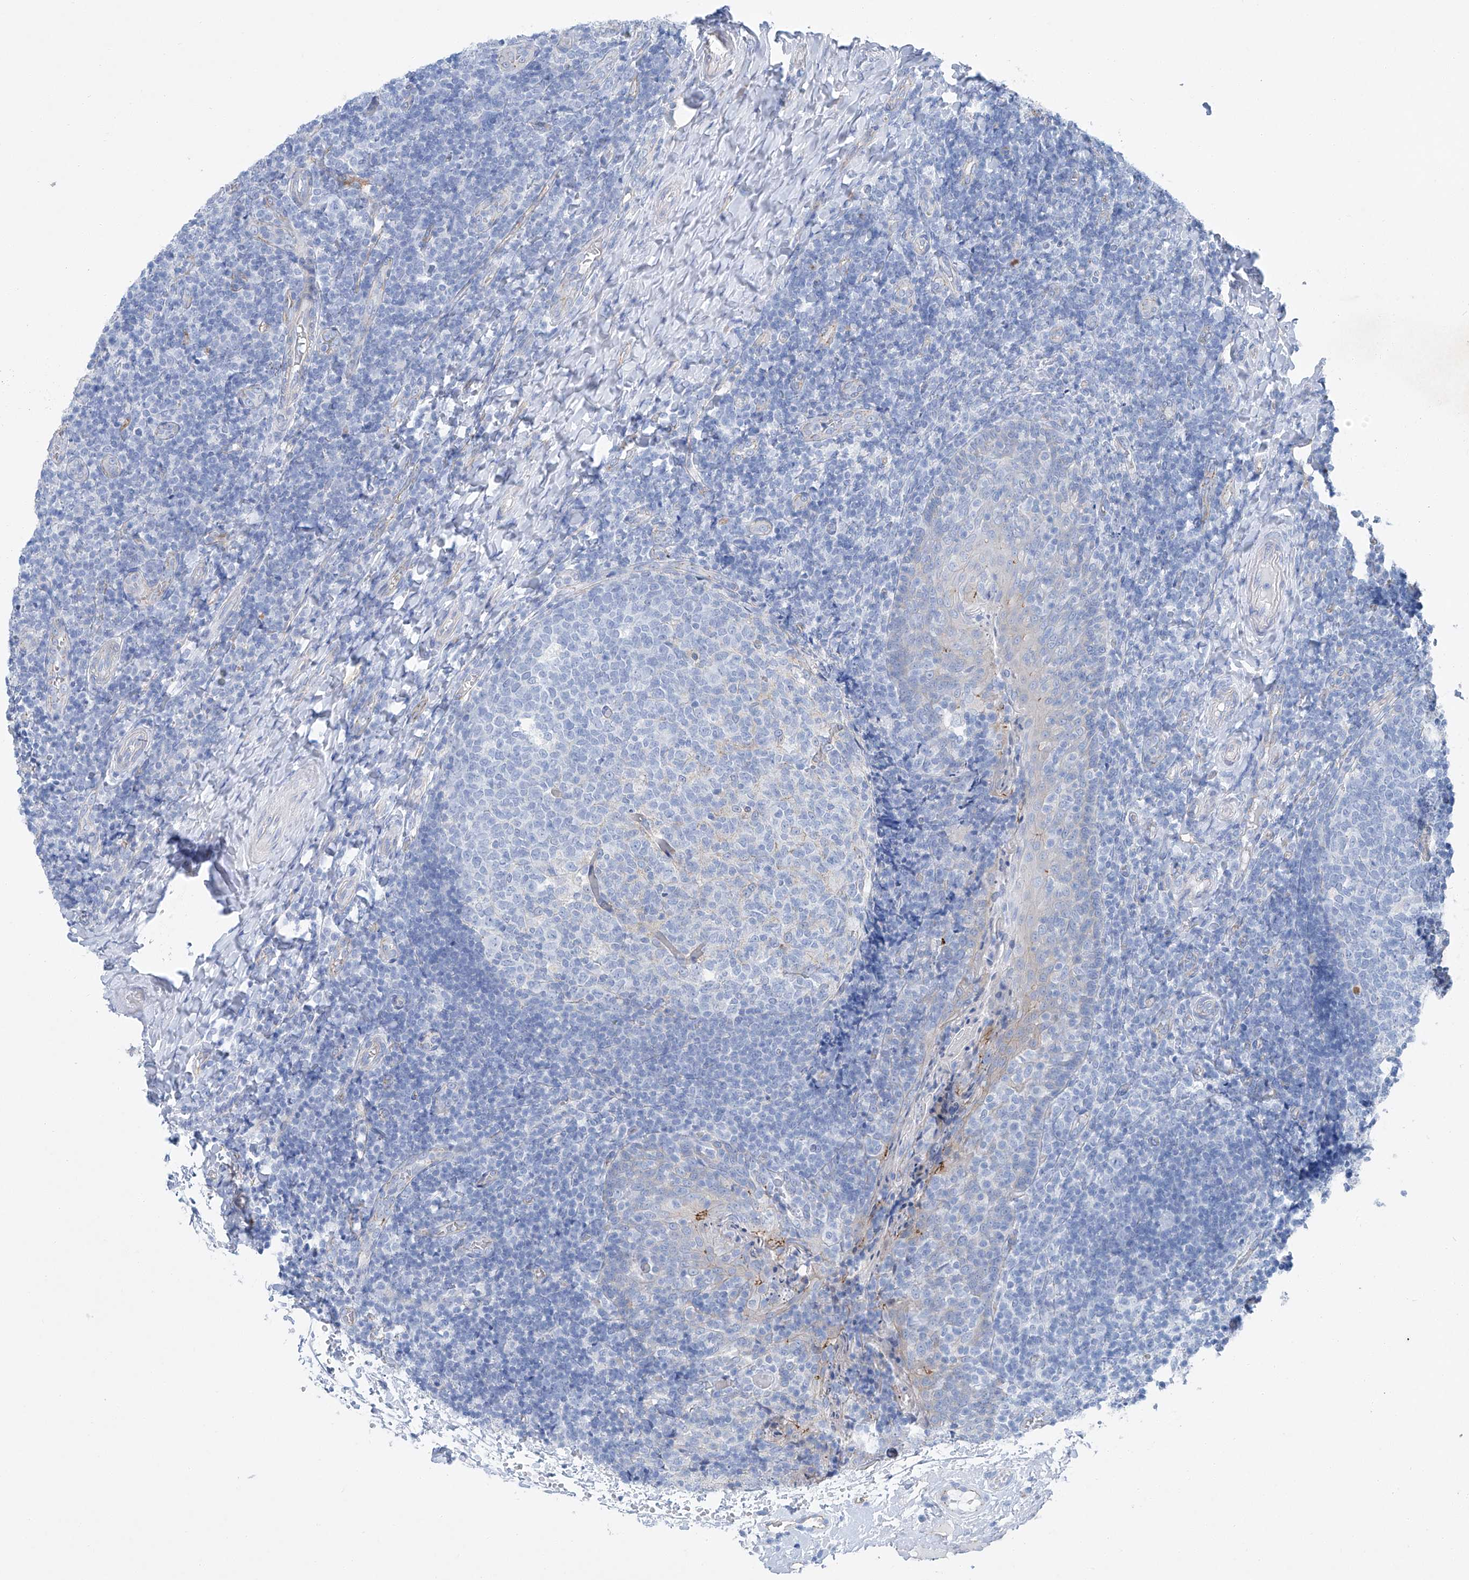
{"staining": {"intensity": "negative", "quantity": "none", "location": "none"}, "tissue": "tonsil", "cell_type": "Germinal center cells", "image_type": "normal", "snomed": [{"axis": "morphology", "description": "Normal tissue, NOS"}, {"axis": "topography", "description": "Tonsil"}], "caption": "Immunohistochemistry of unremarkable human tonsil demonstrates no expression in germinal center cells. Brightfield microscopy of immunohistochemistry (IHC) stained with DAB (brown) and hematoxylin (blue), captured at high magnification.", "gene": "MAGI1", "patient": {"sex": "female", "age": 19}}